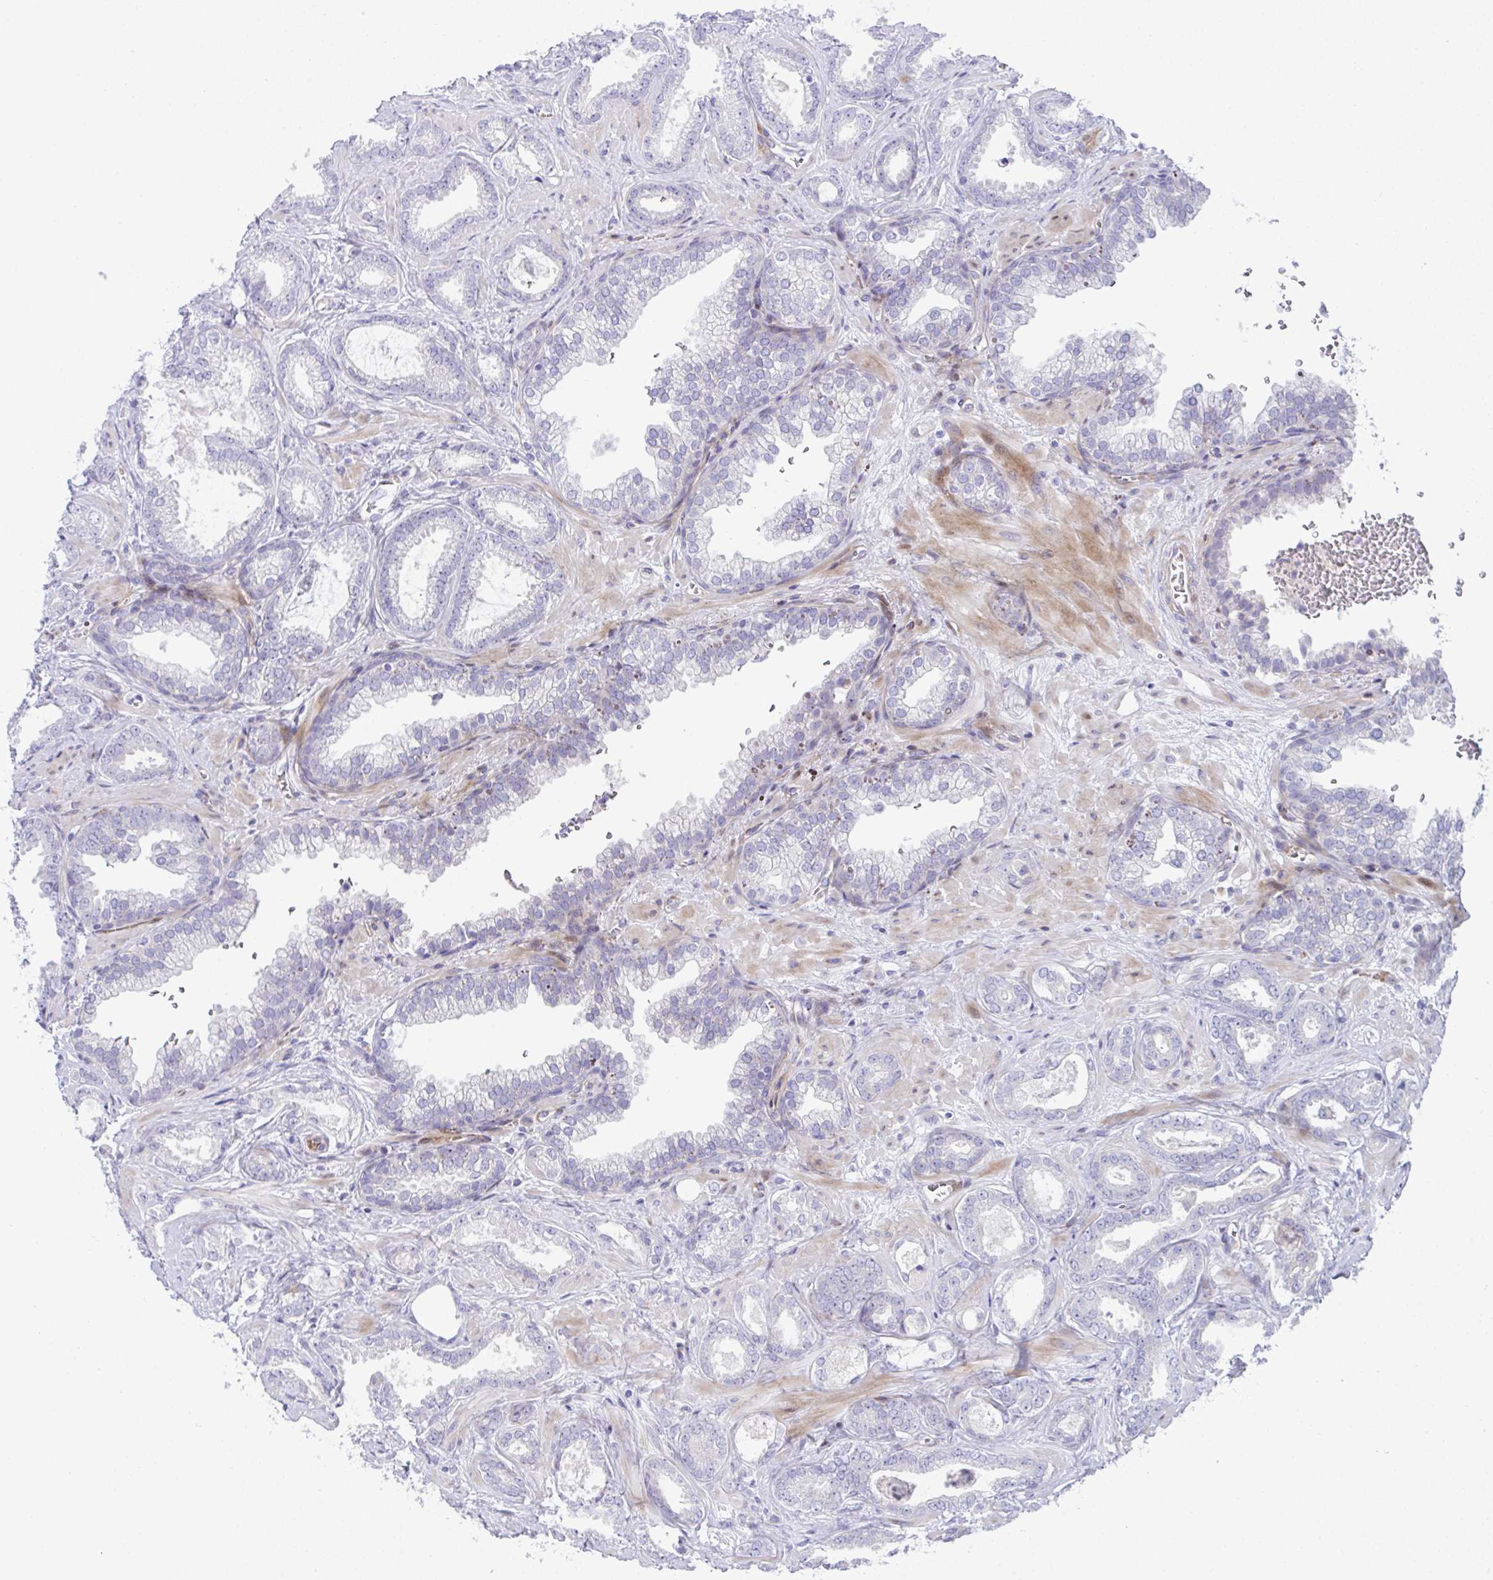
{"staining": {"intensity": "negative", "quantity": "none", "location": "none"}, "tissue": "prostate cancer", "cell_type": "Tumor cells", "image_type": "cancer", "snomed": [{"axis": "morphology", "description": "Adenocarcinoma, High grade"}, {"axis": "topography", "description": "Prostate"}], "caption": "This is an immunohistochemistry (IHC) photomicrograph of high-grade adenocarcinoma (prostate). There is no positivity in tumor cells.", "gene": "ZNF713", "patient": {"sex": "male", "age": 58}}